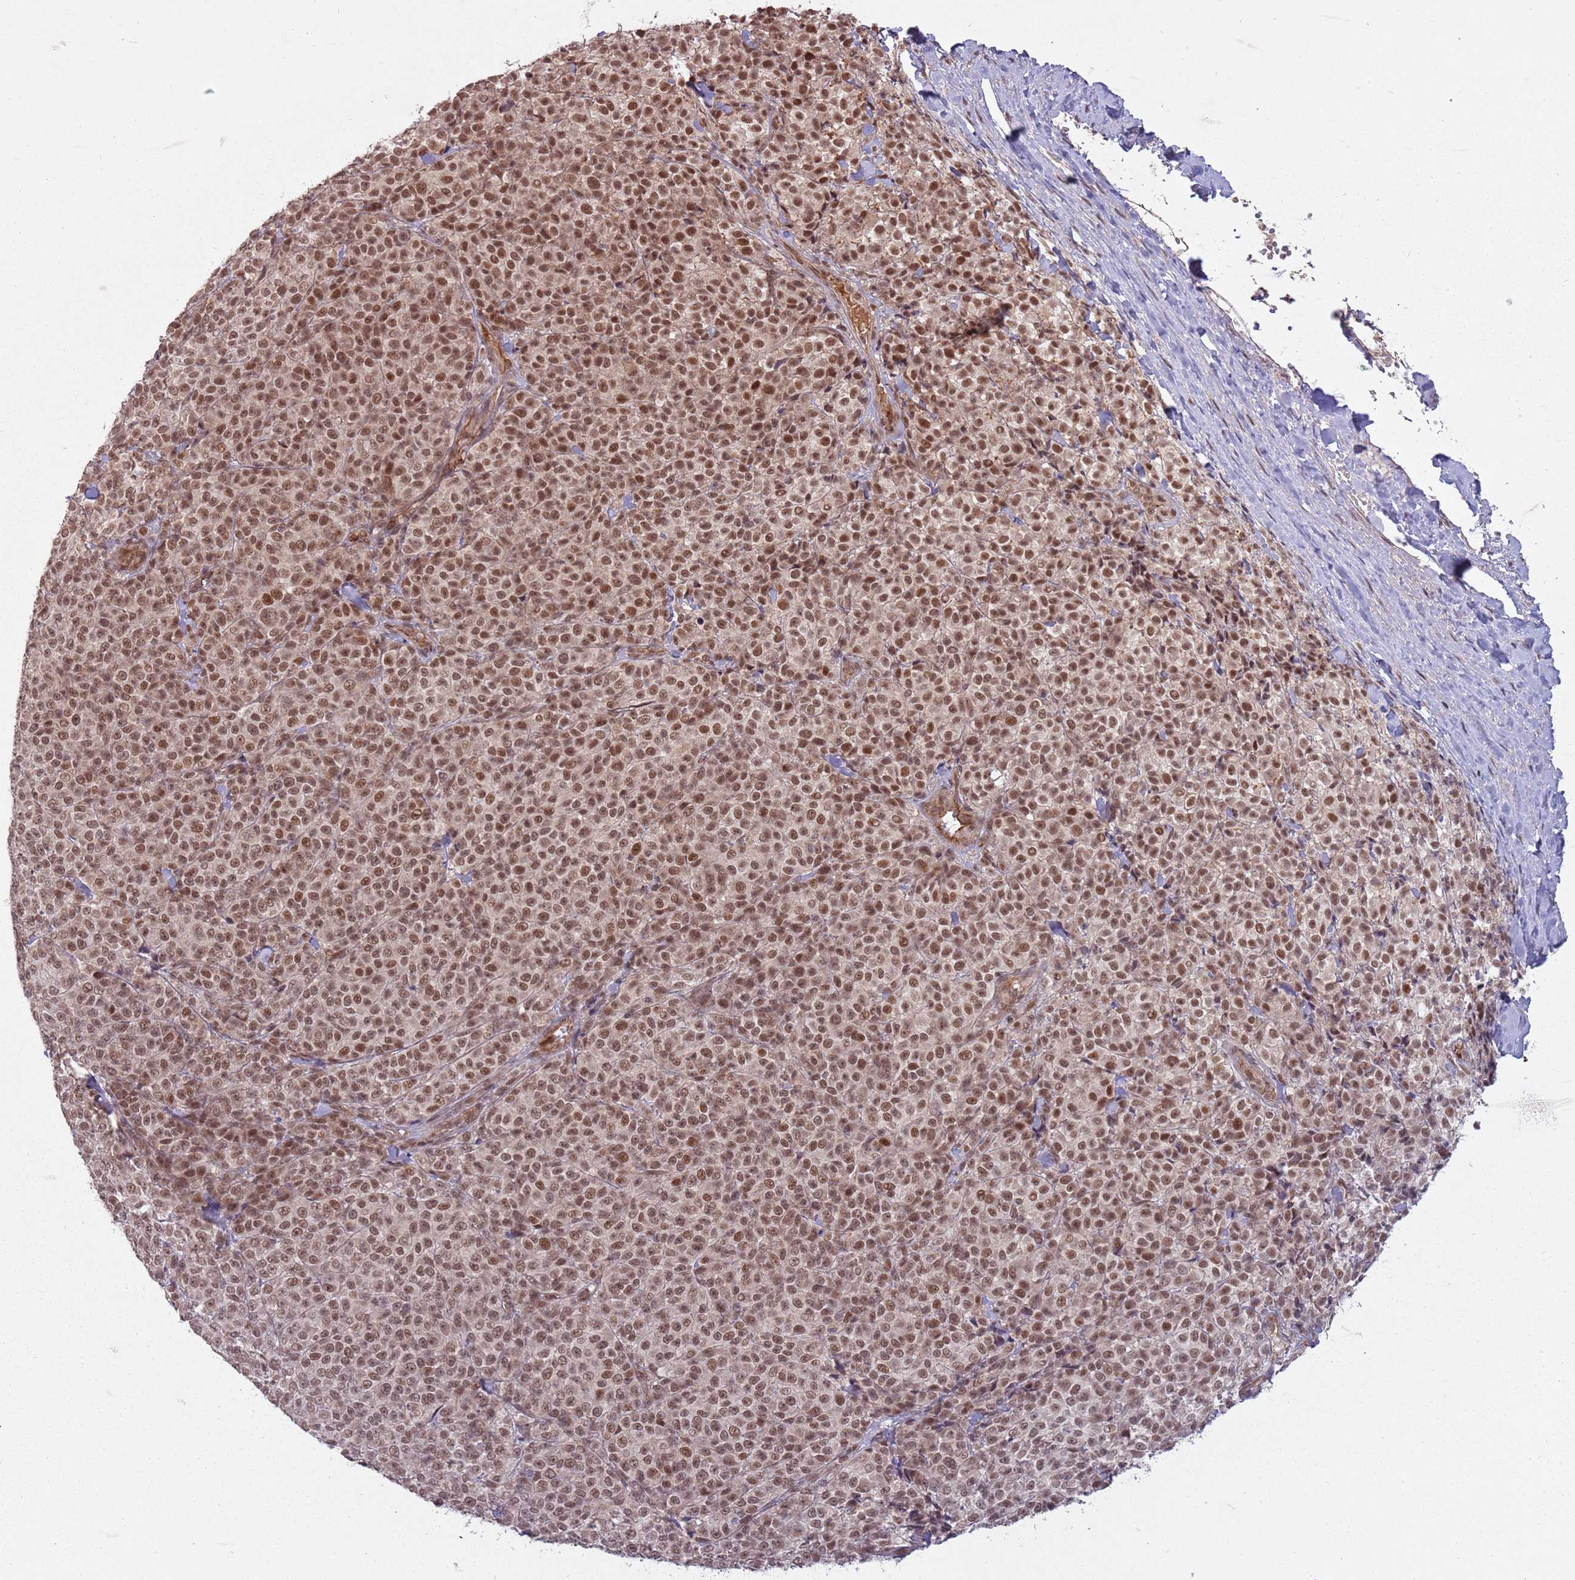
{"staining": {"intensity": "moderate", "quantity": ">75%", "location": "nuclear"}, "tissue": "melanoma", "cell_type": "Tumor cells", "image_type": "cancer", "snomed": [{"axis": "morphology", "description": "Normal tissue, NOS"}, {"axis": "morphology", "description": "Malignant melanoma, NOS"}, {"axis": "topography", "description": "Skin"}], "caption": "Protein expression analysis of malignant melanoma demonstrates moderate nuclear expression in about >75% of tumor cells.", "gene": "SUDS3", "patient": {"sex": "female", "age": 34}}